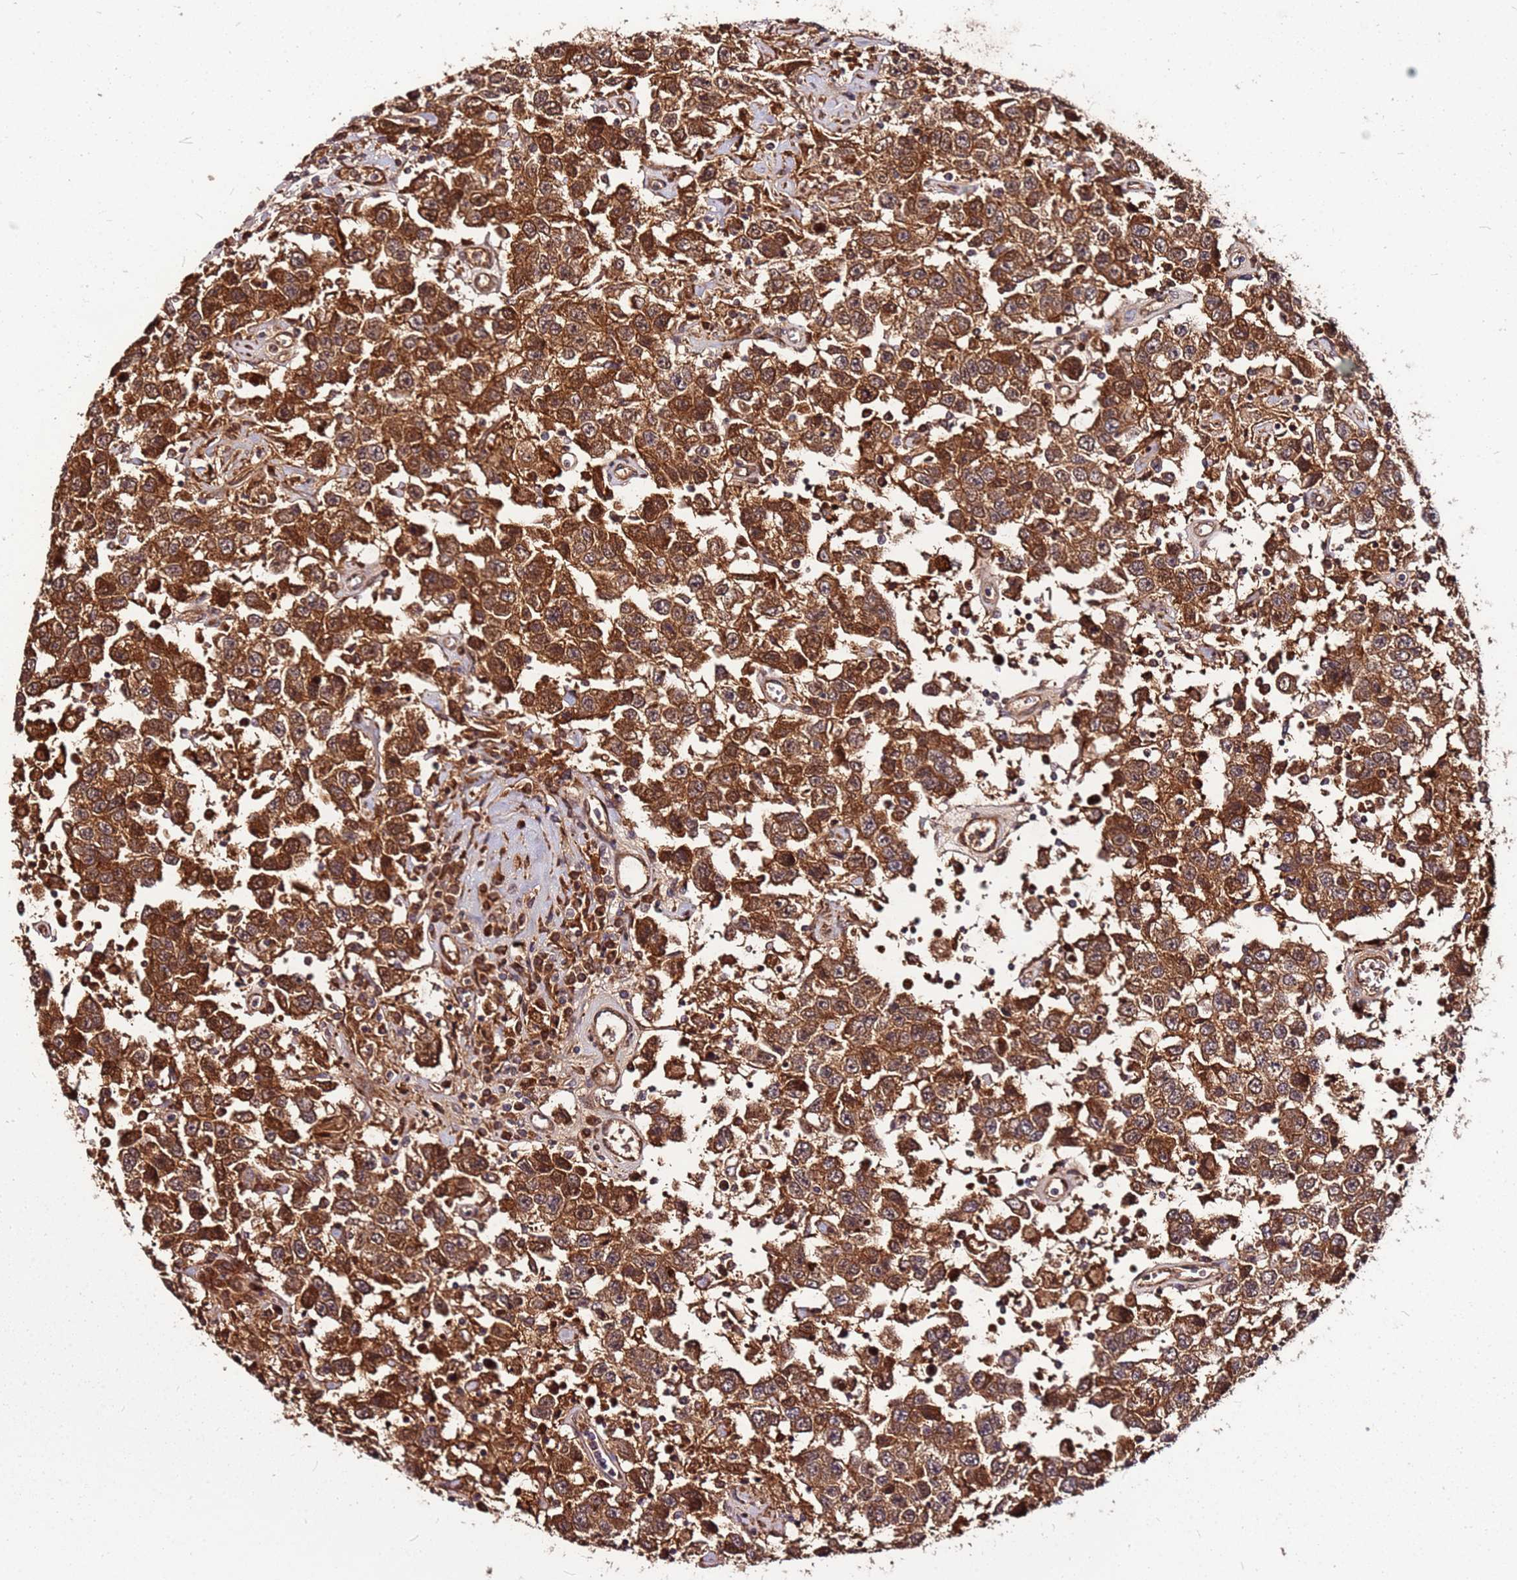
{"staining": {"intensity": "strong", "quantity": ">75%", "location": "cytoplasmic/membranous"}, "tissue": "testis cancer", "cell_type": "Tumor cells", "image_type": "cancer", "snomed": [{"axis": "morphology", "description": "Seminoma, NOS"}, {"axis": "topography", "description": "Testis"}], "caption": "Immunohistochemistry (IHC) histopathology image of human testis seminoma stained for a protein (brown), which displays high levels of strong cytoplasmic/membranous positivity in about >75% of tumor cells.", "gene": "LYPLAL1", "patient": {"sex": "male", "age": 41}}